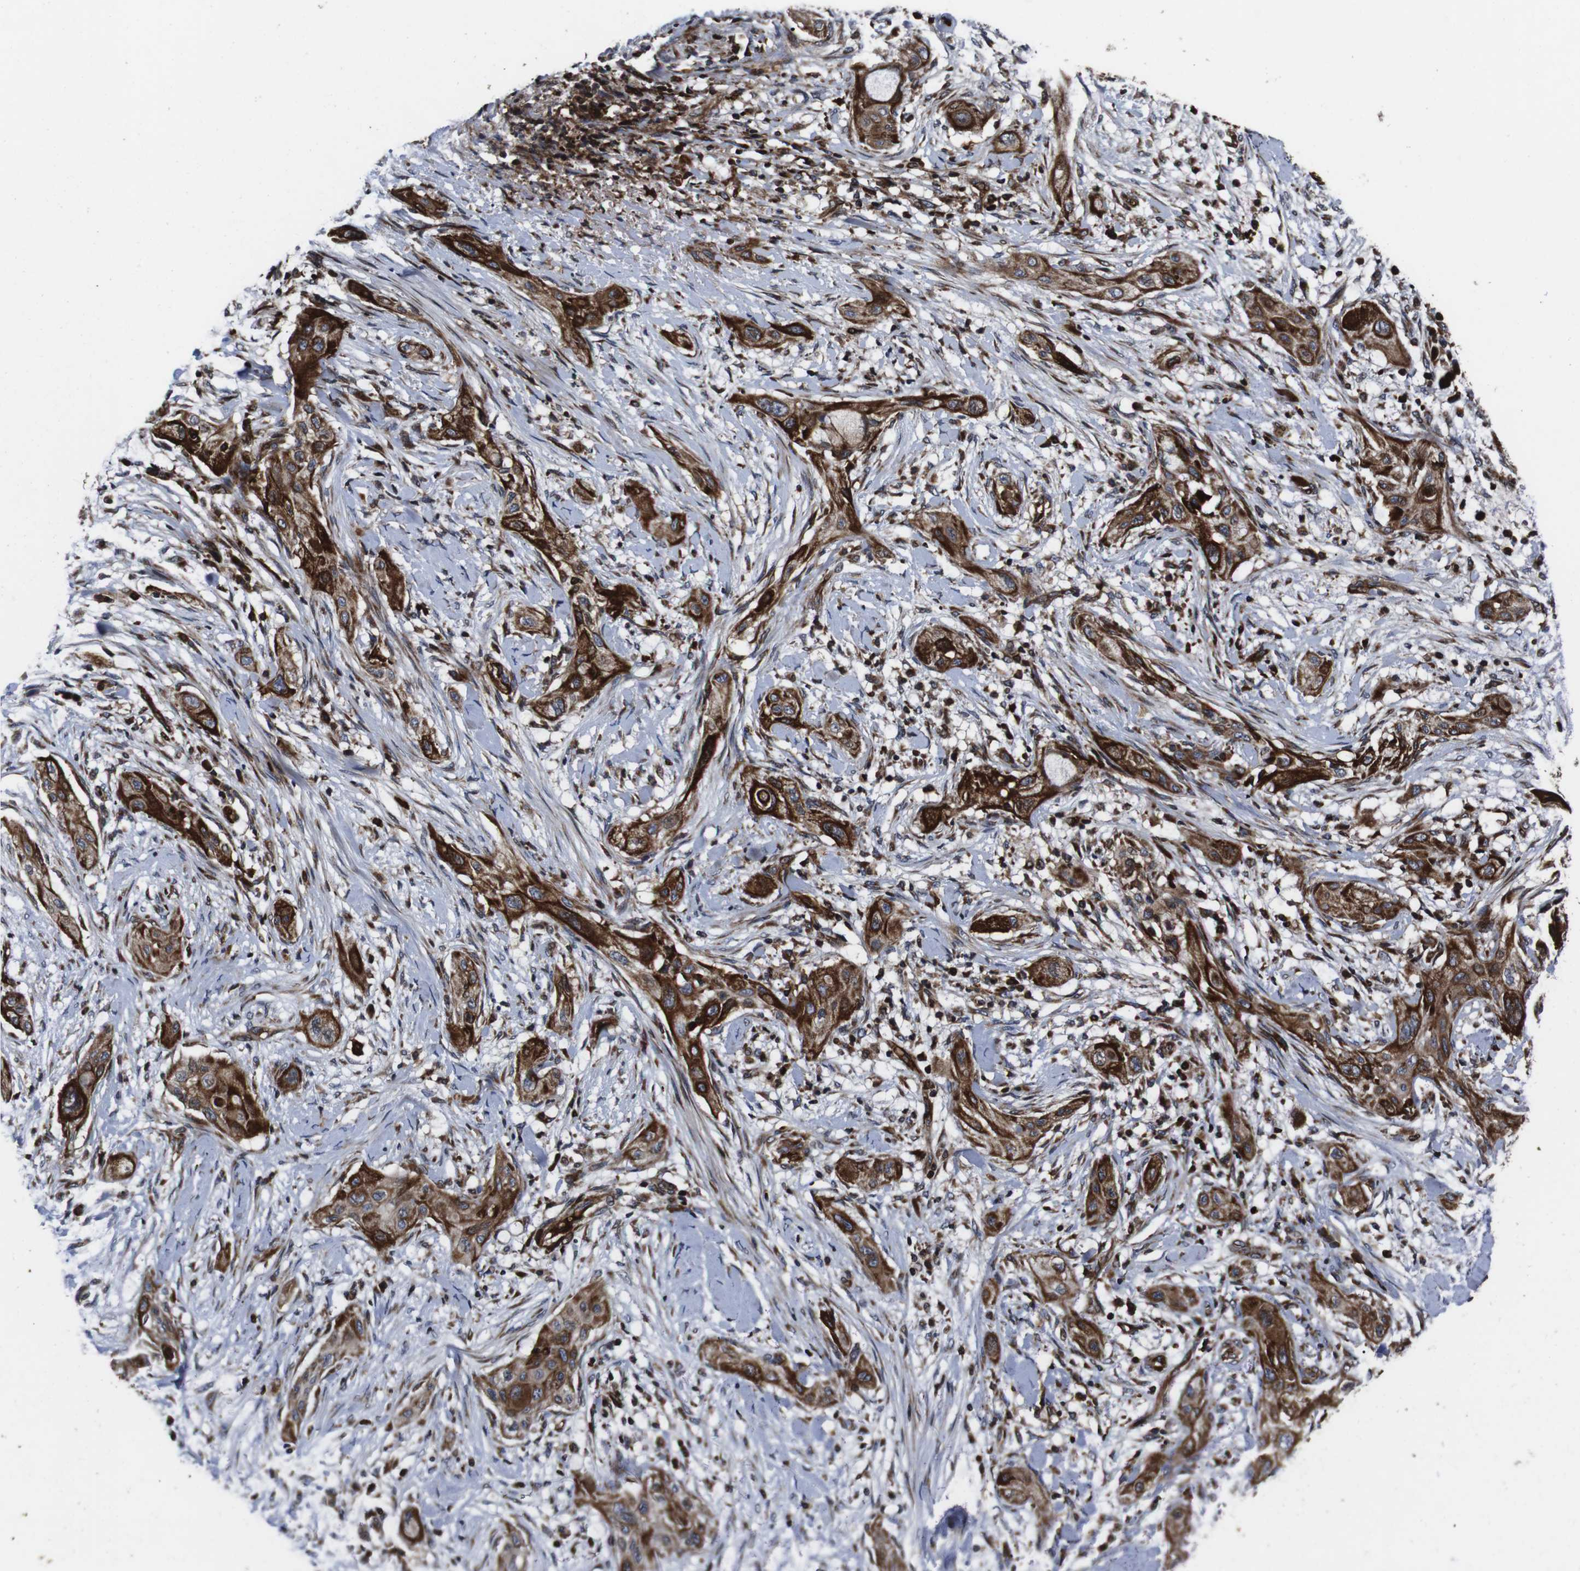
{"staining": {"intensity": "strong", "quantity": ">75%", "location": "cytoplasmic/membranous"}, "tissue": "lung cancer", "cell_type": "Tumor cells", "image_type": "cancer", "snomed": [{"axis": "morphology", "description": "Squamous cell carcinoma, NOS"}, {"axis": "topography", "description": "Lung"}], "caption": "DAB (3,3'-diaminobenzidine) immunohistochemical staining of human lung cancer (squamous cell carcinoma) exhibits strong cytoplasmic/membranous protein expression in approximately >75% of tumor cells. Using DAB (brown) and hematoxylin (blue) stains, captured at high magnification using brightfield microscopy.", "gene": "SMYD3", "patient": {"sex": "female", "age": 47}}